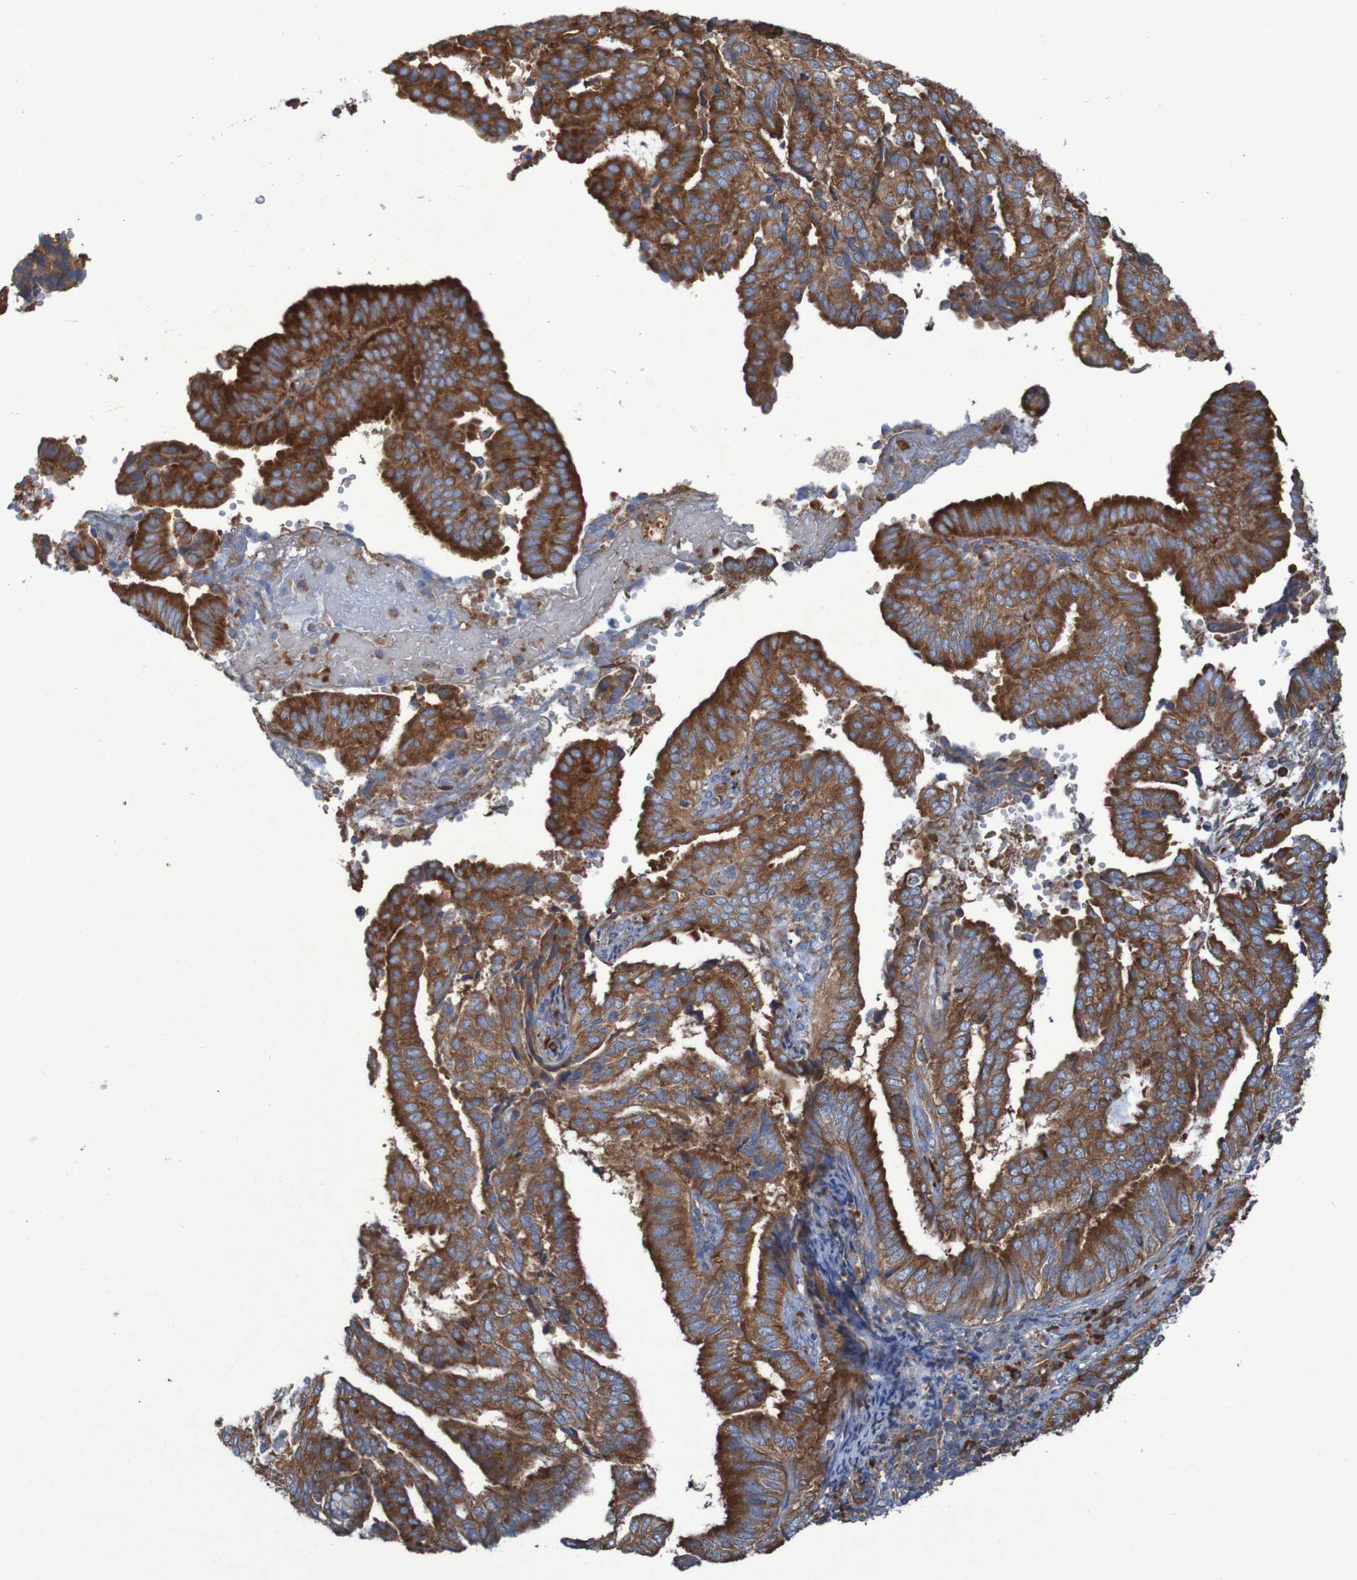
{"staining": {"intensity": "strong", "quantity": ">75%", "location": "cytoplasmic/membranous"}, "tissue": "endometrial cancer", "cell_type": "Tumor cells", "image_type": "cancer", "snomed": [{"axis": "morphology", "description": "Adenocarcinoma, NOS"}, {"axis": "topography", "description": "Endometrium"}], "caption": "Human endometrial cancer (adenocarcinoma) stained with a protein marker demonstrates strong staining in tumor cells.", "gene": "RPL10", "patient": {"sex": "female", "age": 58}}